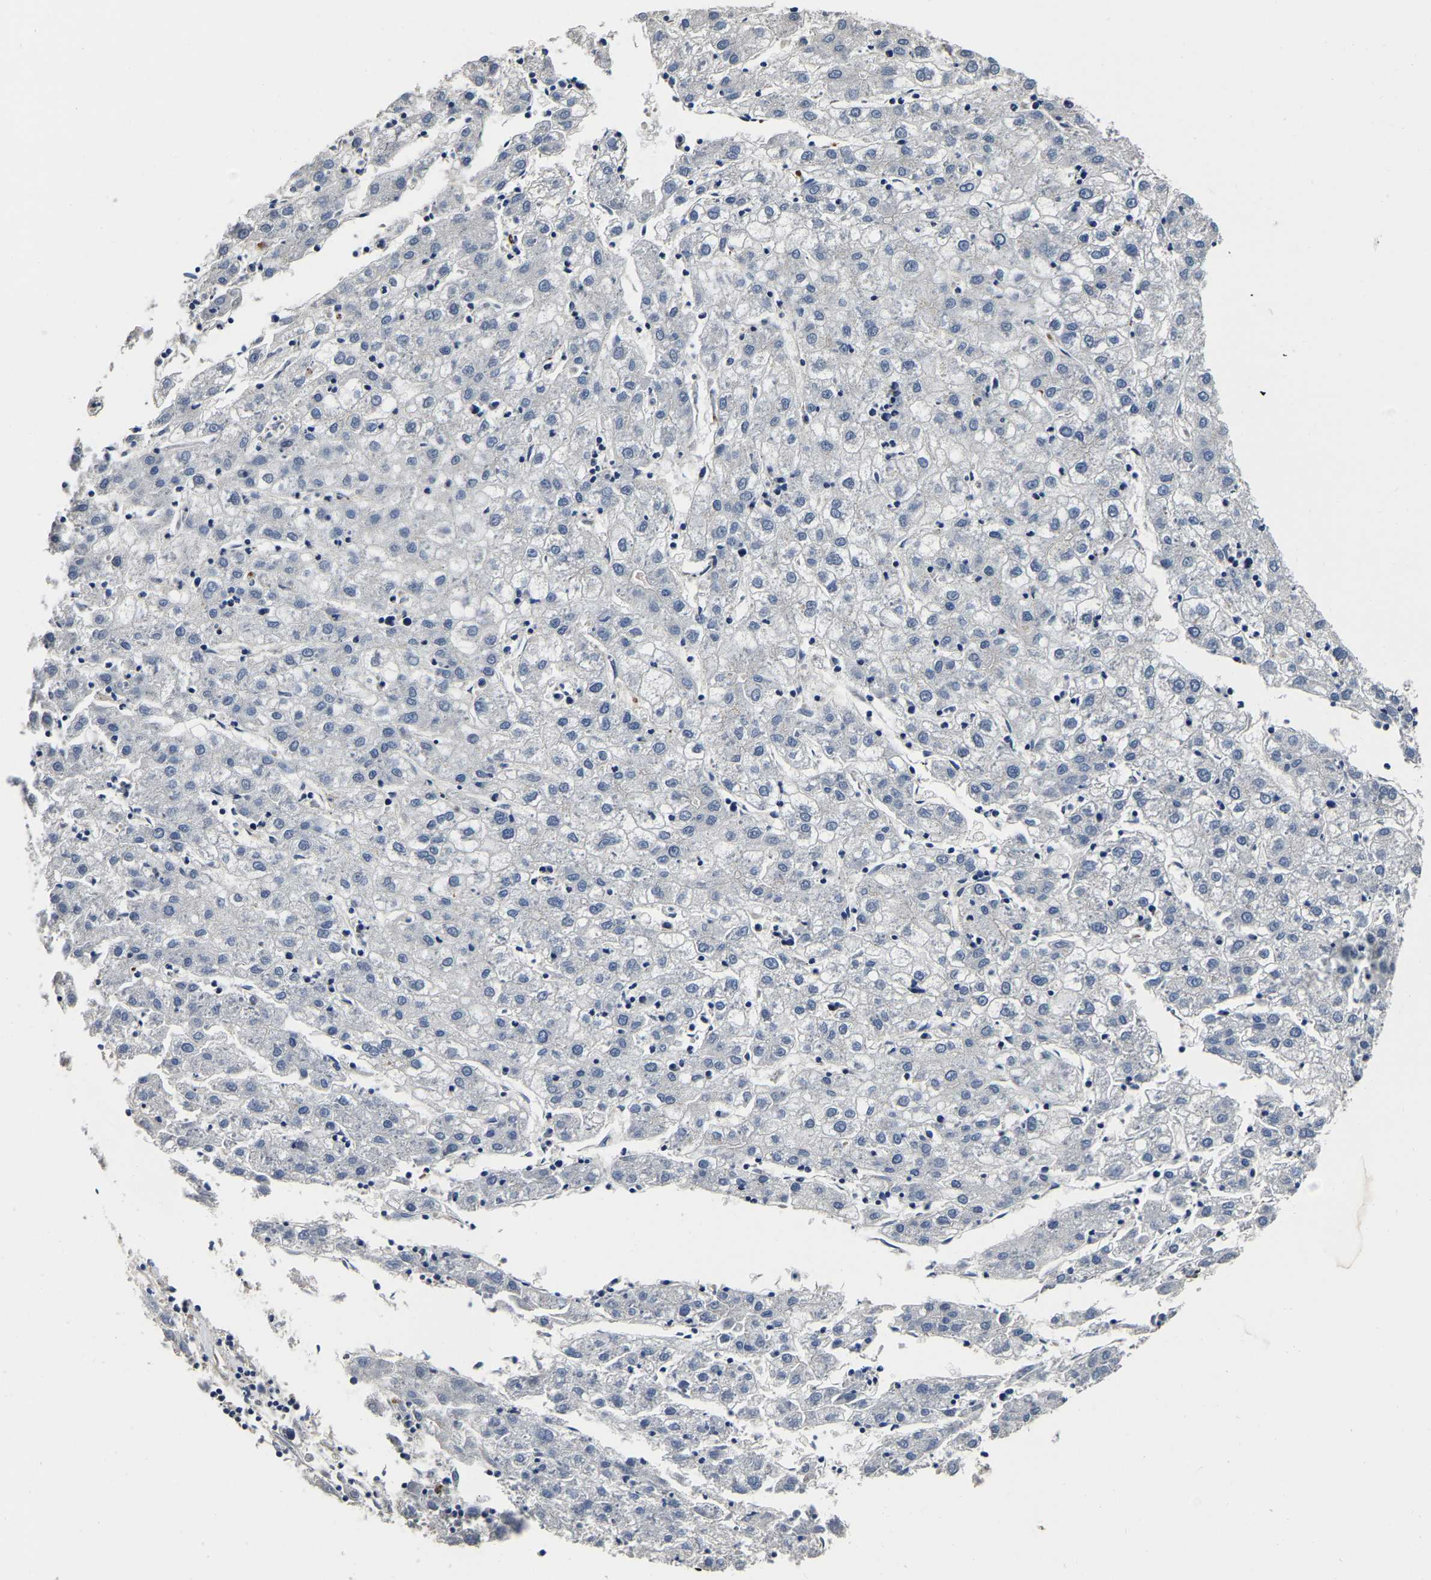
{"staining": {"intensity": "negative", "quantity": "none", "location": "none"}, "tissue": "liver cancer", "cell_type": "Tumor cells", "image_type": "cancer", "snomed": [{"axis": "morphology", "description": "Carcinoma, Hepatocellular, NOS"}, {"axis": "topography", "description": "Liver"}], "caption": "Immunohistochemical staining of liver cancer (hepatocellular carcinoma) demonstrates no significant positivity in tumor cells.", "gene": "SH3GLB1", "patient": {"sex": "male", "age": 72}}